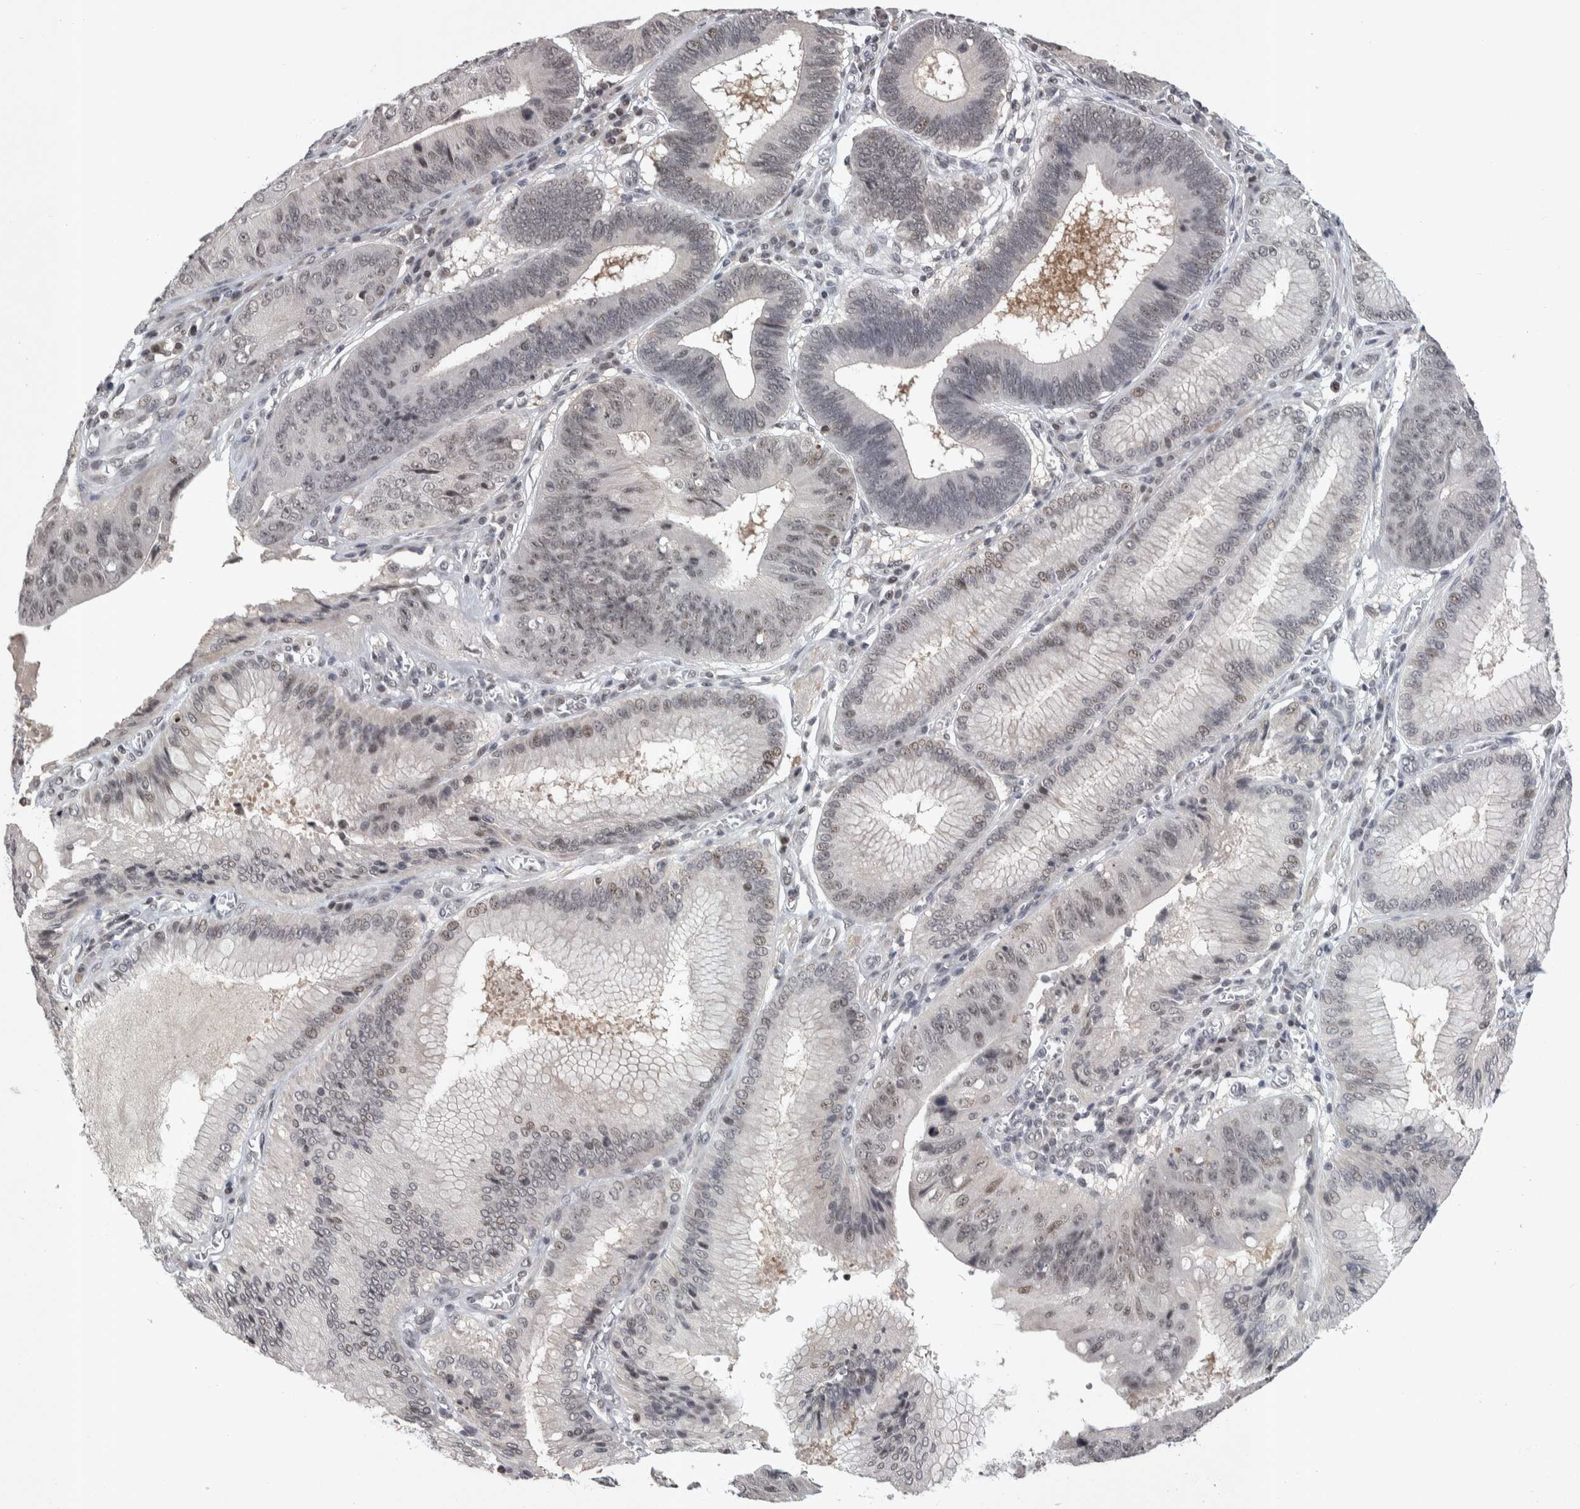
{"staining": {"intensity": "weak", "quantity": "25%-75%", "location": "nuclear"}, "tissue": "stomach cancer", "cell_type": "Tumor cells", "image_type": "cancer", "snomed": [{"axis": "morphology", "description": "Adenocarcinoma, NOS"}, {"axis": "topography", "description": "Stomach"}], "caption": "The histopathology image shows a brown stain indicating the presence of a protein in the nuclear of tumor cells in stomach adenocarcinoma. Using DAB (3,3'-diaminobenzidine) (brown) and hematoxylin (blue) stains, captured at high magnification using brightfield microscopy.", "gene": "ZSCAN21", "patient": {"sex": "male", "age": 59}}